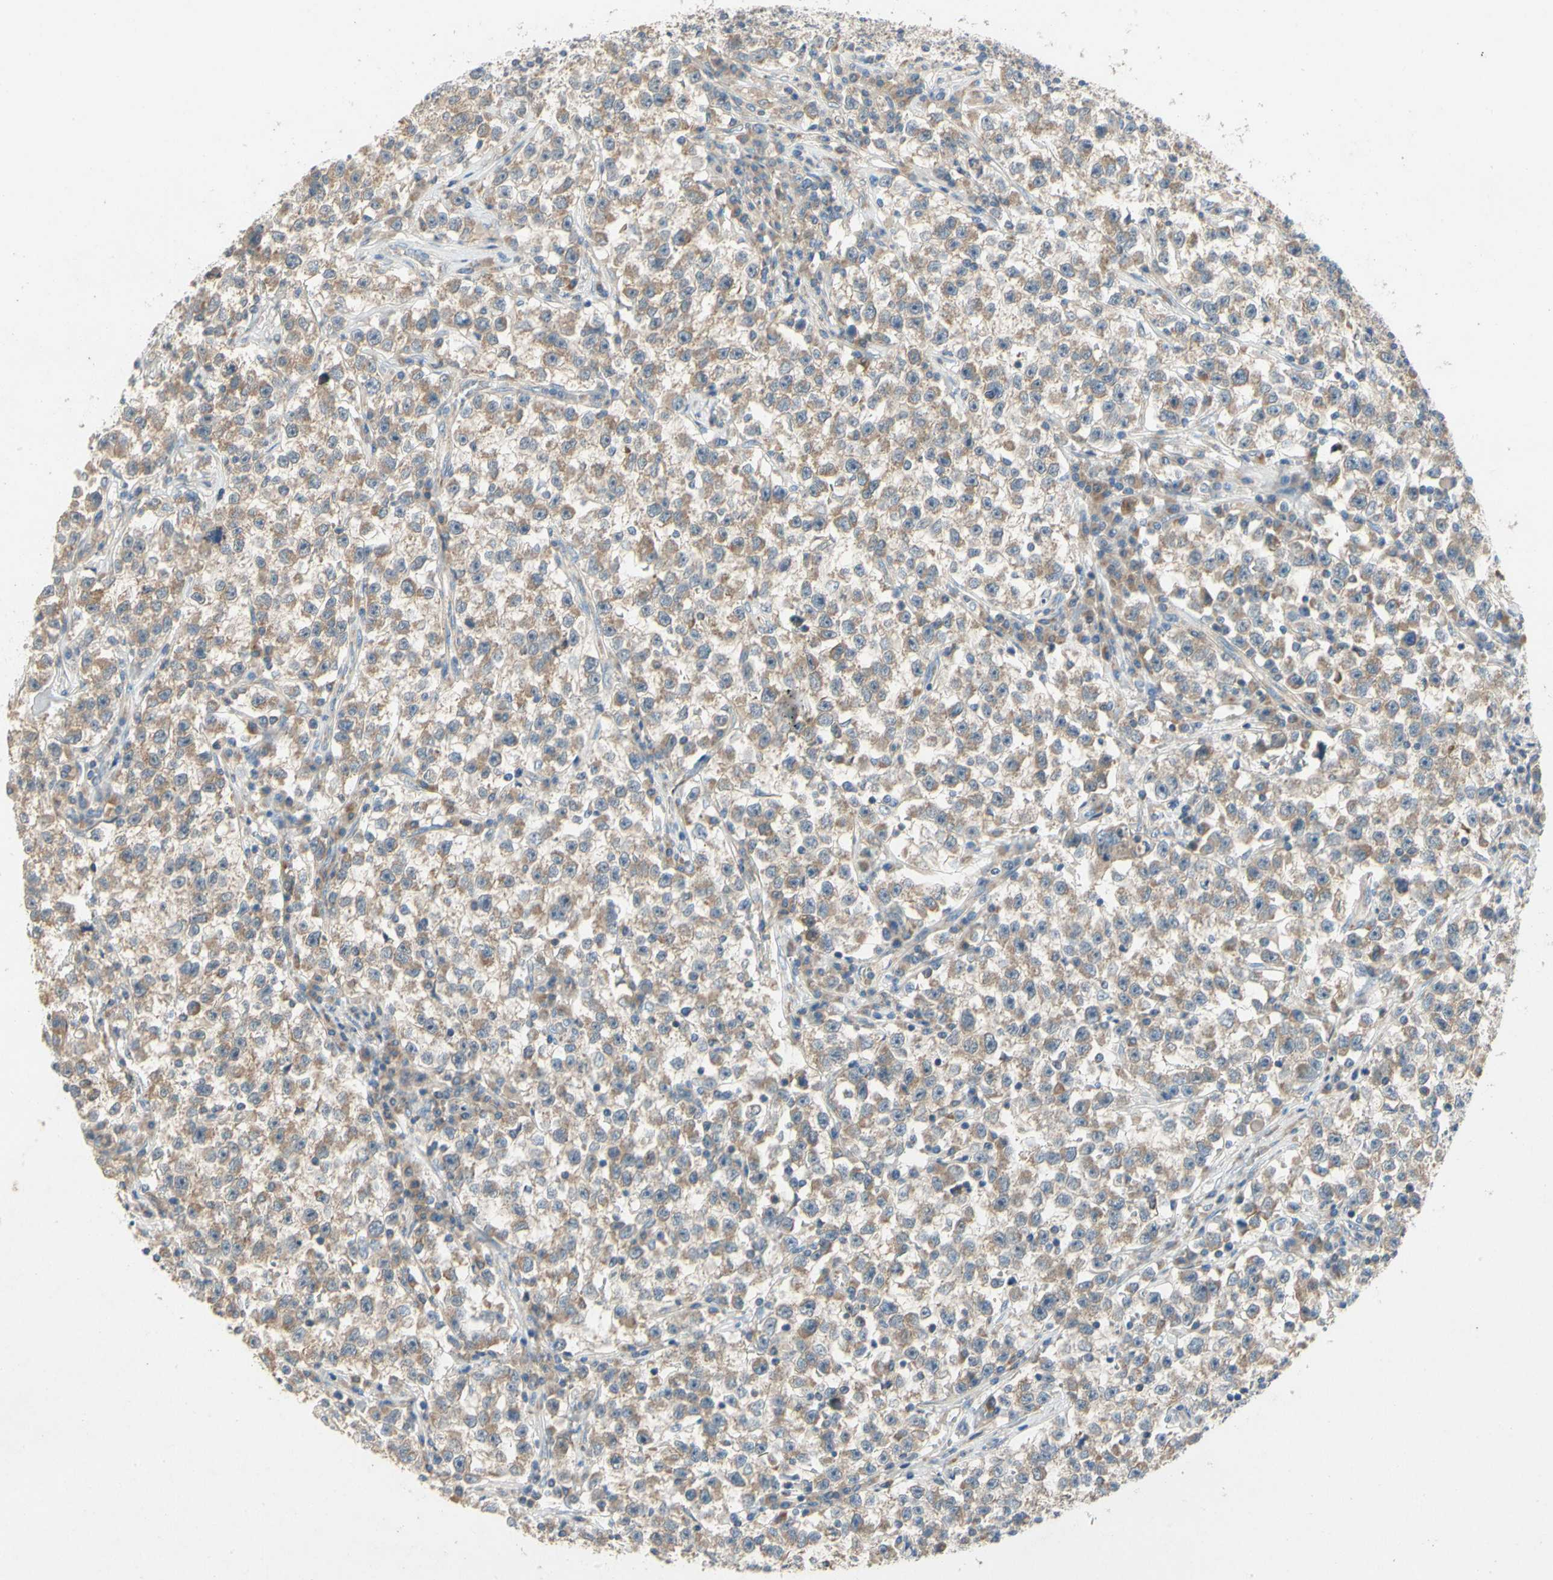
{"staining": {"intensity": "moderate", "quantity": ">75%", "location": "cytoplasmic/membranous"}, "tissue": "testis cancer", "cell_type": "Tumor cells", "image_type": "cancer", "snomed": [{"axis": "morphology", "description": "Seminoma, NOS"}, {"axis": "topography", "description": "Testis"}], "caption": "Testis cancer stained with a brown dye displays moderate cytoplasmic/membranous positive staining in about >75% of tumor cells.", "gene": "KLHDC8B", "patient": {"sex": "male", "age": 22}}